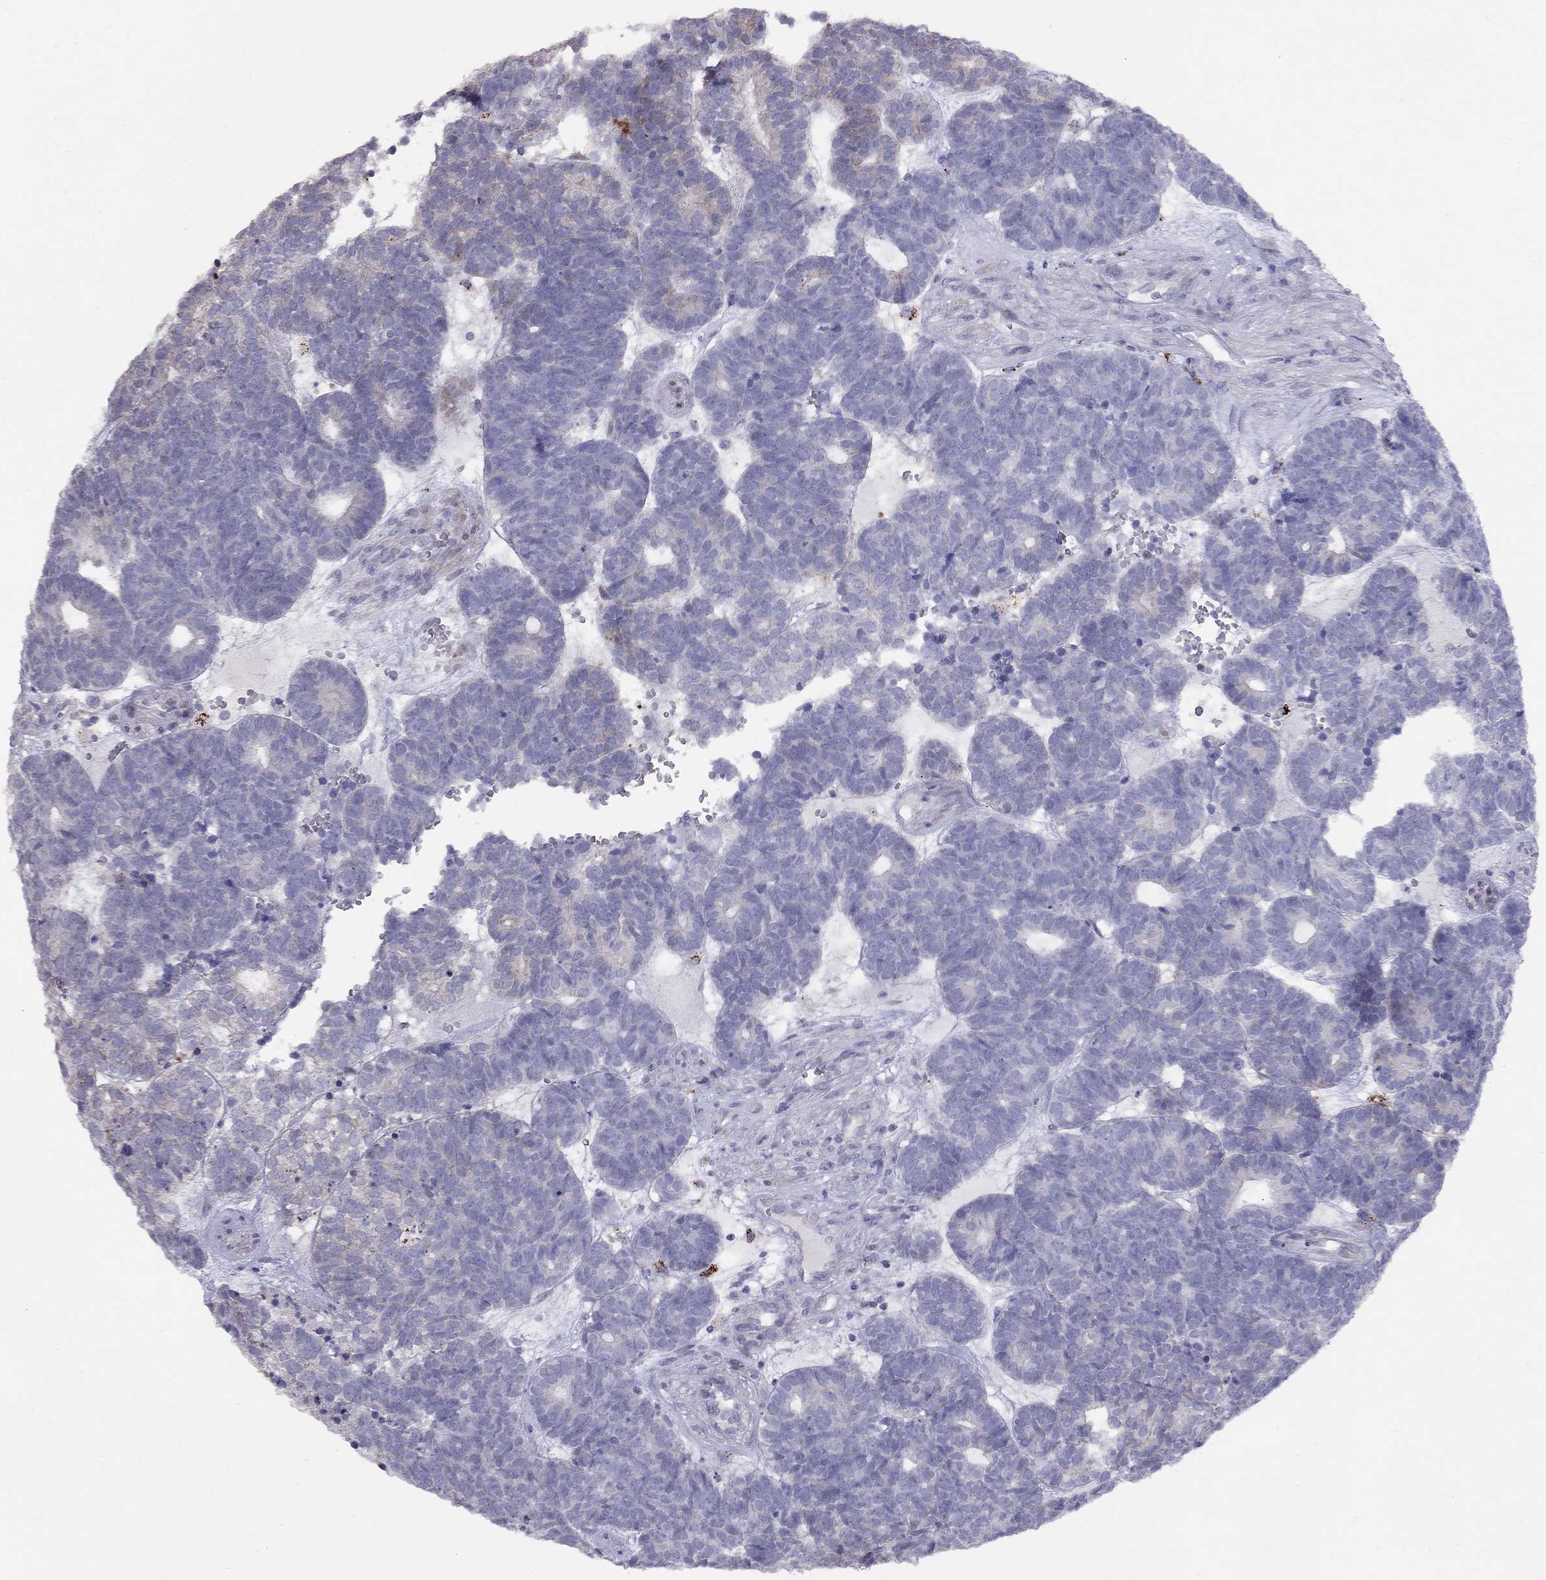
{"staining": {"intensity": "negative", "quantity": "none", "location": "none"}, "tissue": "head and neck cancer", "cell_type": "Tumor cells", "image_type": "cancer", "snomed": [{"axis": "morphology", "description": "Adenocarcinoma, NOS"}, {"axis": "topography", "description": "Head-Neck"}], "caption": "A histopathology image of adenocarcinoma (head and neck) stained for a protein shows no brown staining in tumor cells. (DAB immunohistochemistry (IHC), high magnification).", "gene": "MAGEB4", "patient": {"sex": "female", "age": 81}}